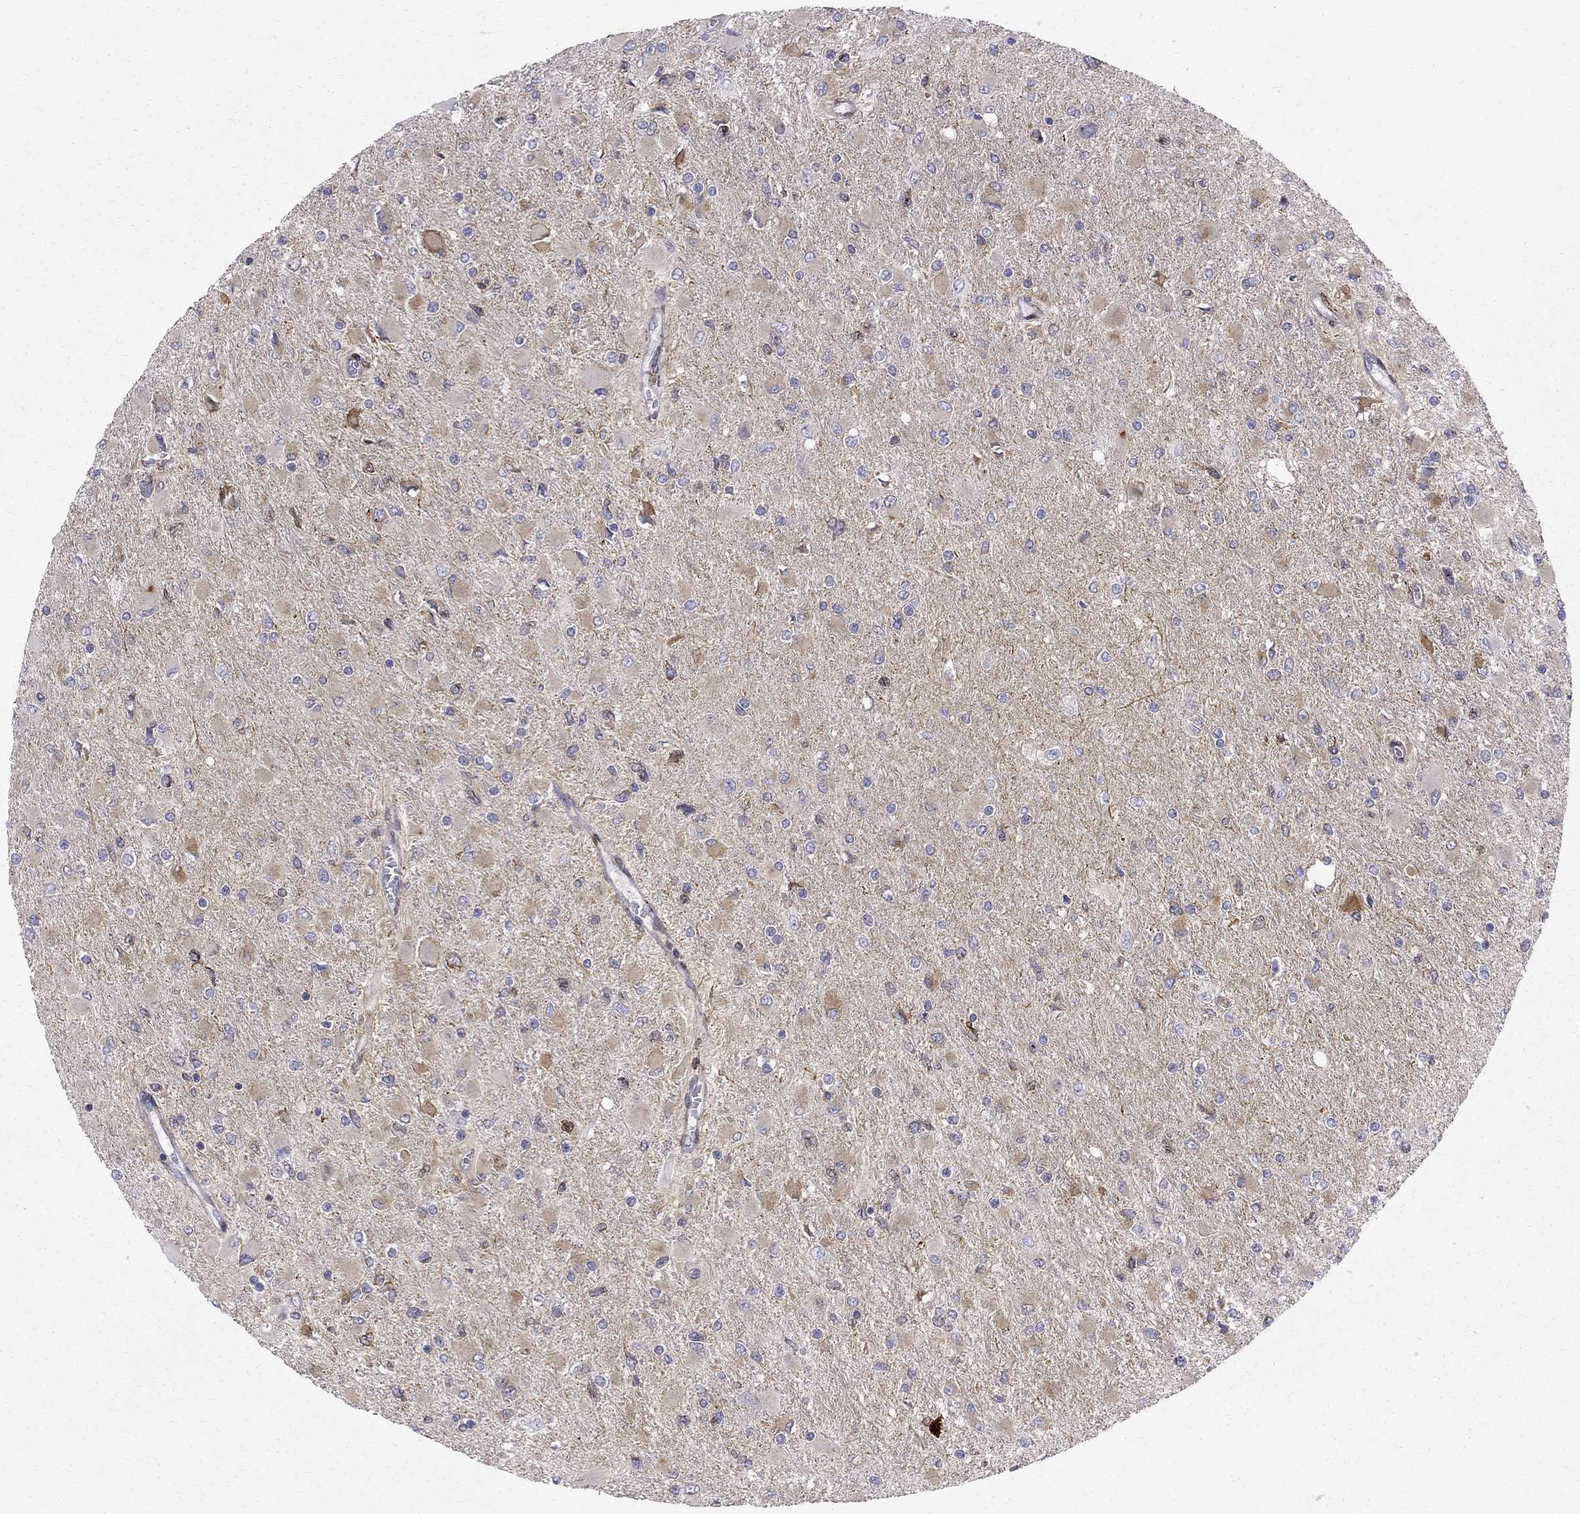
{"staining": {"intensity": "weak", "quantity": "25%-75%", "location": "cytoplasmic/membranous"}, "tissue": "glioma", "cell_type": "Tumor cells", "image_type": "cancer", "snomed": [{"axis": "morphology", "description": "Glioma, malignant, High grade"}, {"axis": "topography", "description": "Cerebral cortex"}], "caption": "Approximately 25%-75% of tumor cells in glioma reveal weak cytoplasmic/membranous protein expression as visualized by brown immunohistochemical staining.", "gene": "CAB39L", "patient": {"sex": "female", "age": 36}}